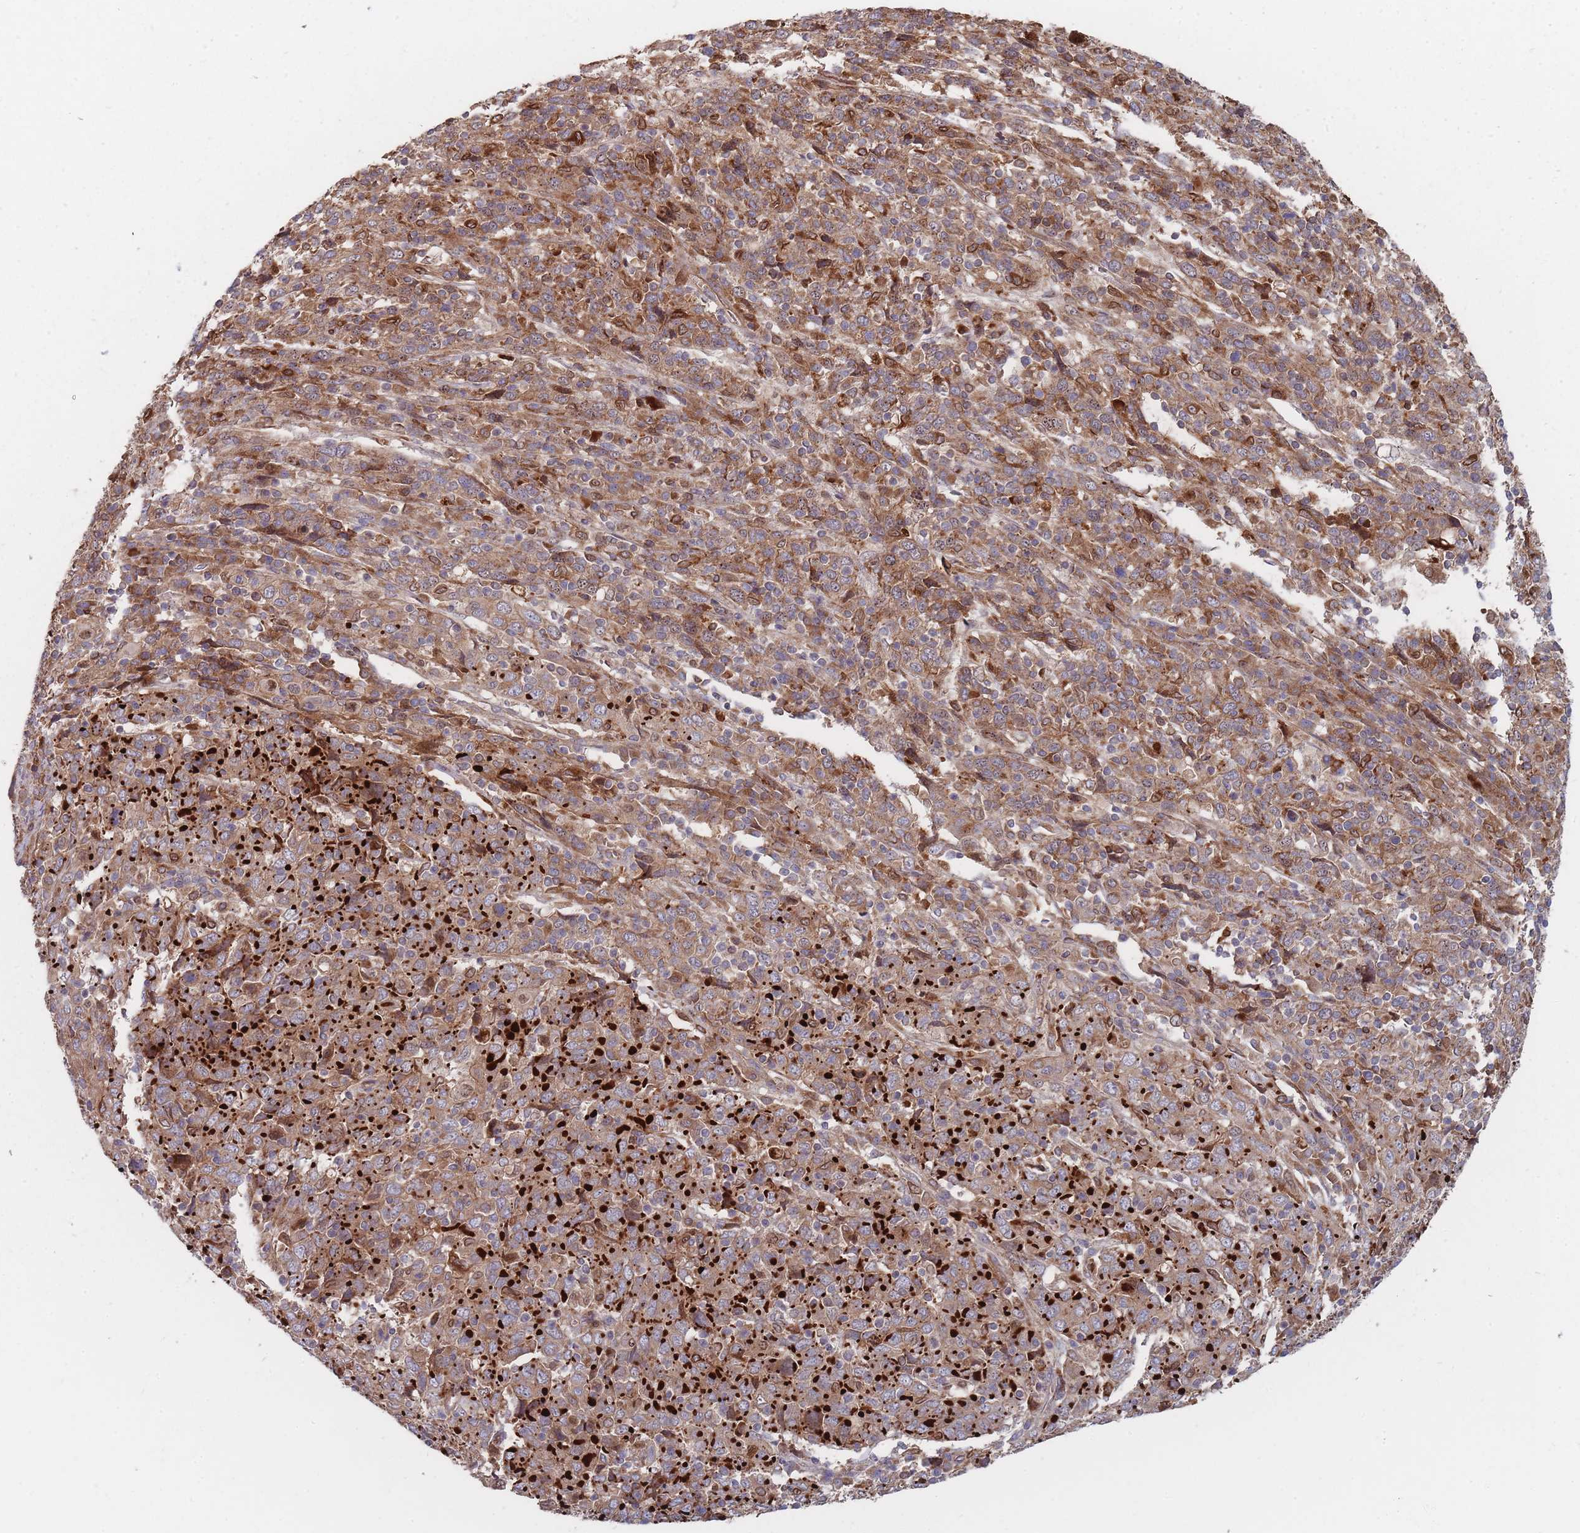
{"staining": {"intensity": "moderate", "quantity": ">75%", "location": "cytoplasmic/membranous"}, "tissue": "cervical cancer", "cell_type": "Tumor cells", "image_type": "cancer", "snomed": [{"axis": "morphology", "description": "Squamous cell carcinoma, NOS"}, {"axis": "topography", "description": "Cervix"}], "caption": "Cervical squamous cell carcinoma was stained to show a protein in brown. There is medium levels of moderate cytoplasmic/membranous positivity in approximately >75% of tumor cells.", "gene": "THSD7B", "patient": {"sex": "female", "age": 46}}